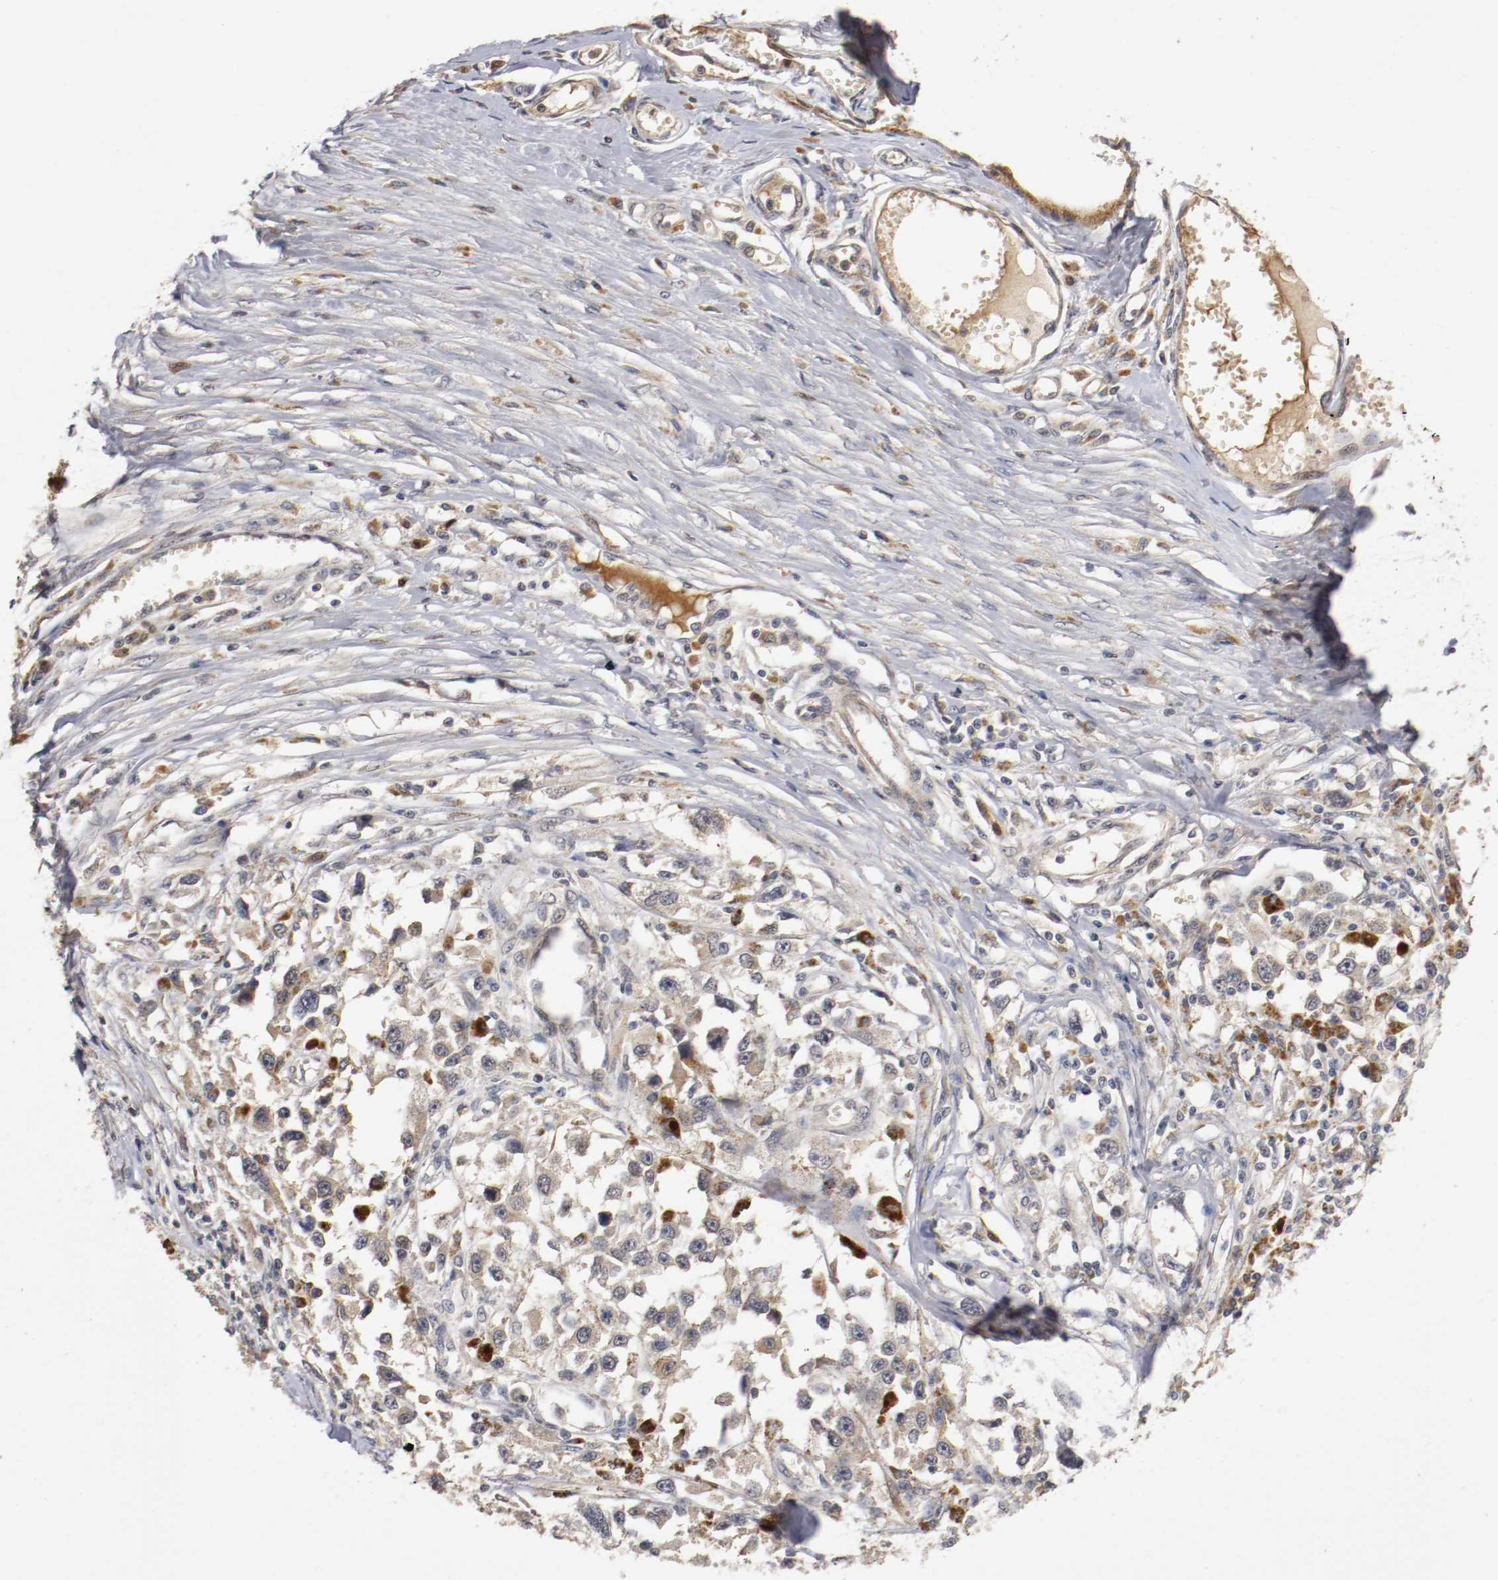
{"staining": {"intensity": "moderate", "quantity": "25%-75%", "location": "cytoplasmic/membranous"}, "tissue": "melanoma", "cell_type": "Tumor cells", "image_type": "cancer", "snomed": [{"axis": "morphology", "description": "Malignant melanoma, Metastatic site"}, {"axis": "topography", "description": "Lymph node"}], "caption": "Immunohistochemistry (IHC) photomicrograph of neoplastic tissue: melanoma stained using immunohistochemistry (IHC) displays medium levels of moderate protein expression localized specifically in the cytoplasmic/membranous of tumor cells, appearing as a cytoplasmic/membranous brown color.", "gene": "TNFRSF1B", "patient": {"sex": "male", "age": 59}}